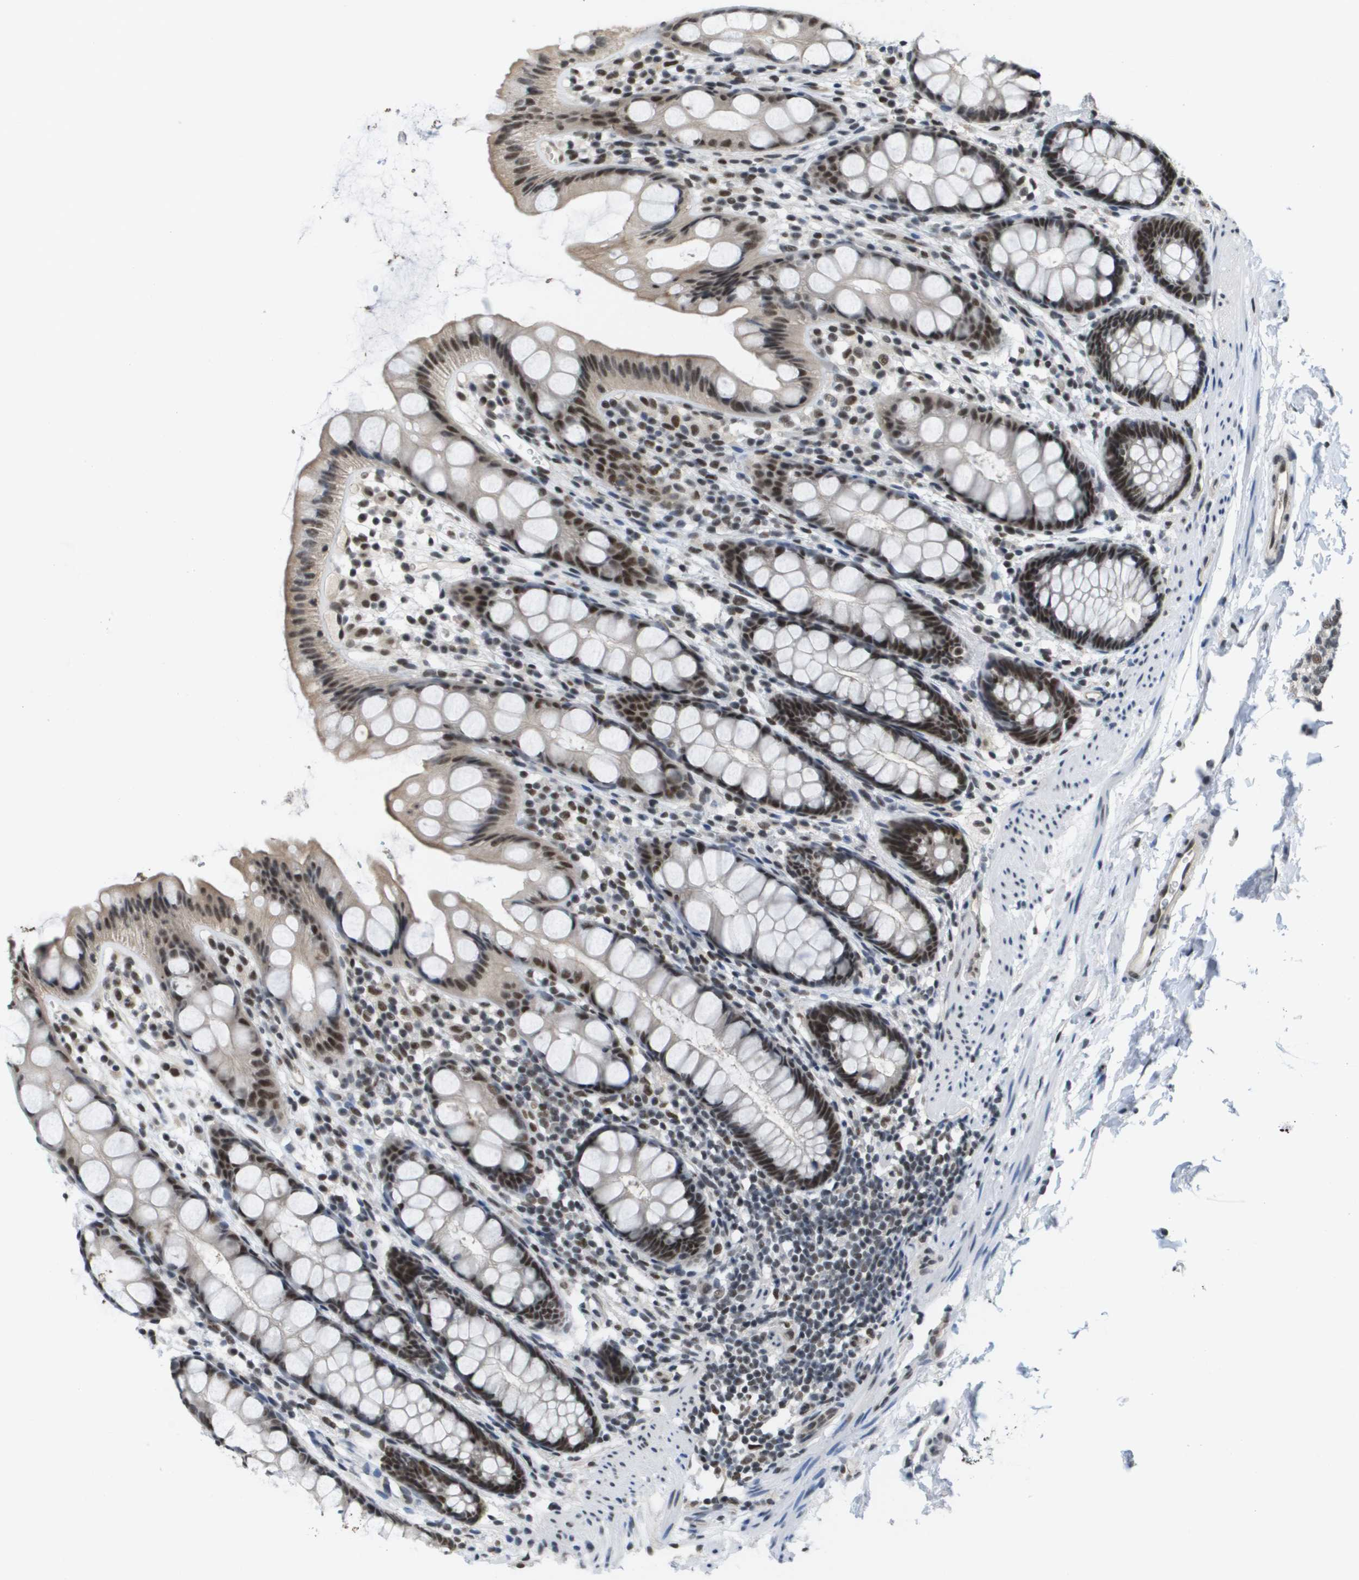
{"staining": {"intensity": "moderate", "quantity": ">75%", "location": "nuclear"}, "tissue": "rectum", "cell_type": "Glandular cells", "image_type": "normal", "snomed": [{"axis": "morphology", "description": "Normal tissue, NOS"}, {"axis": "topography", "description": "Rectum"}], "caption": "Rectum was stained to show a protein in brown. There is medium levels of moderate nuclear expression in approximately >75% of glandular cells.", "gene": "ISY1", "patient": {"sex": "female", "age": 65}}